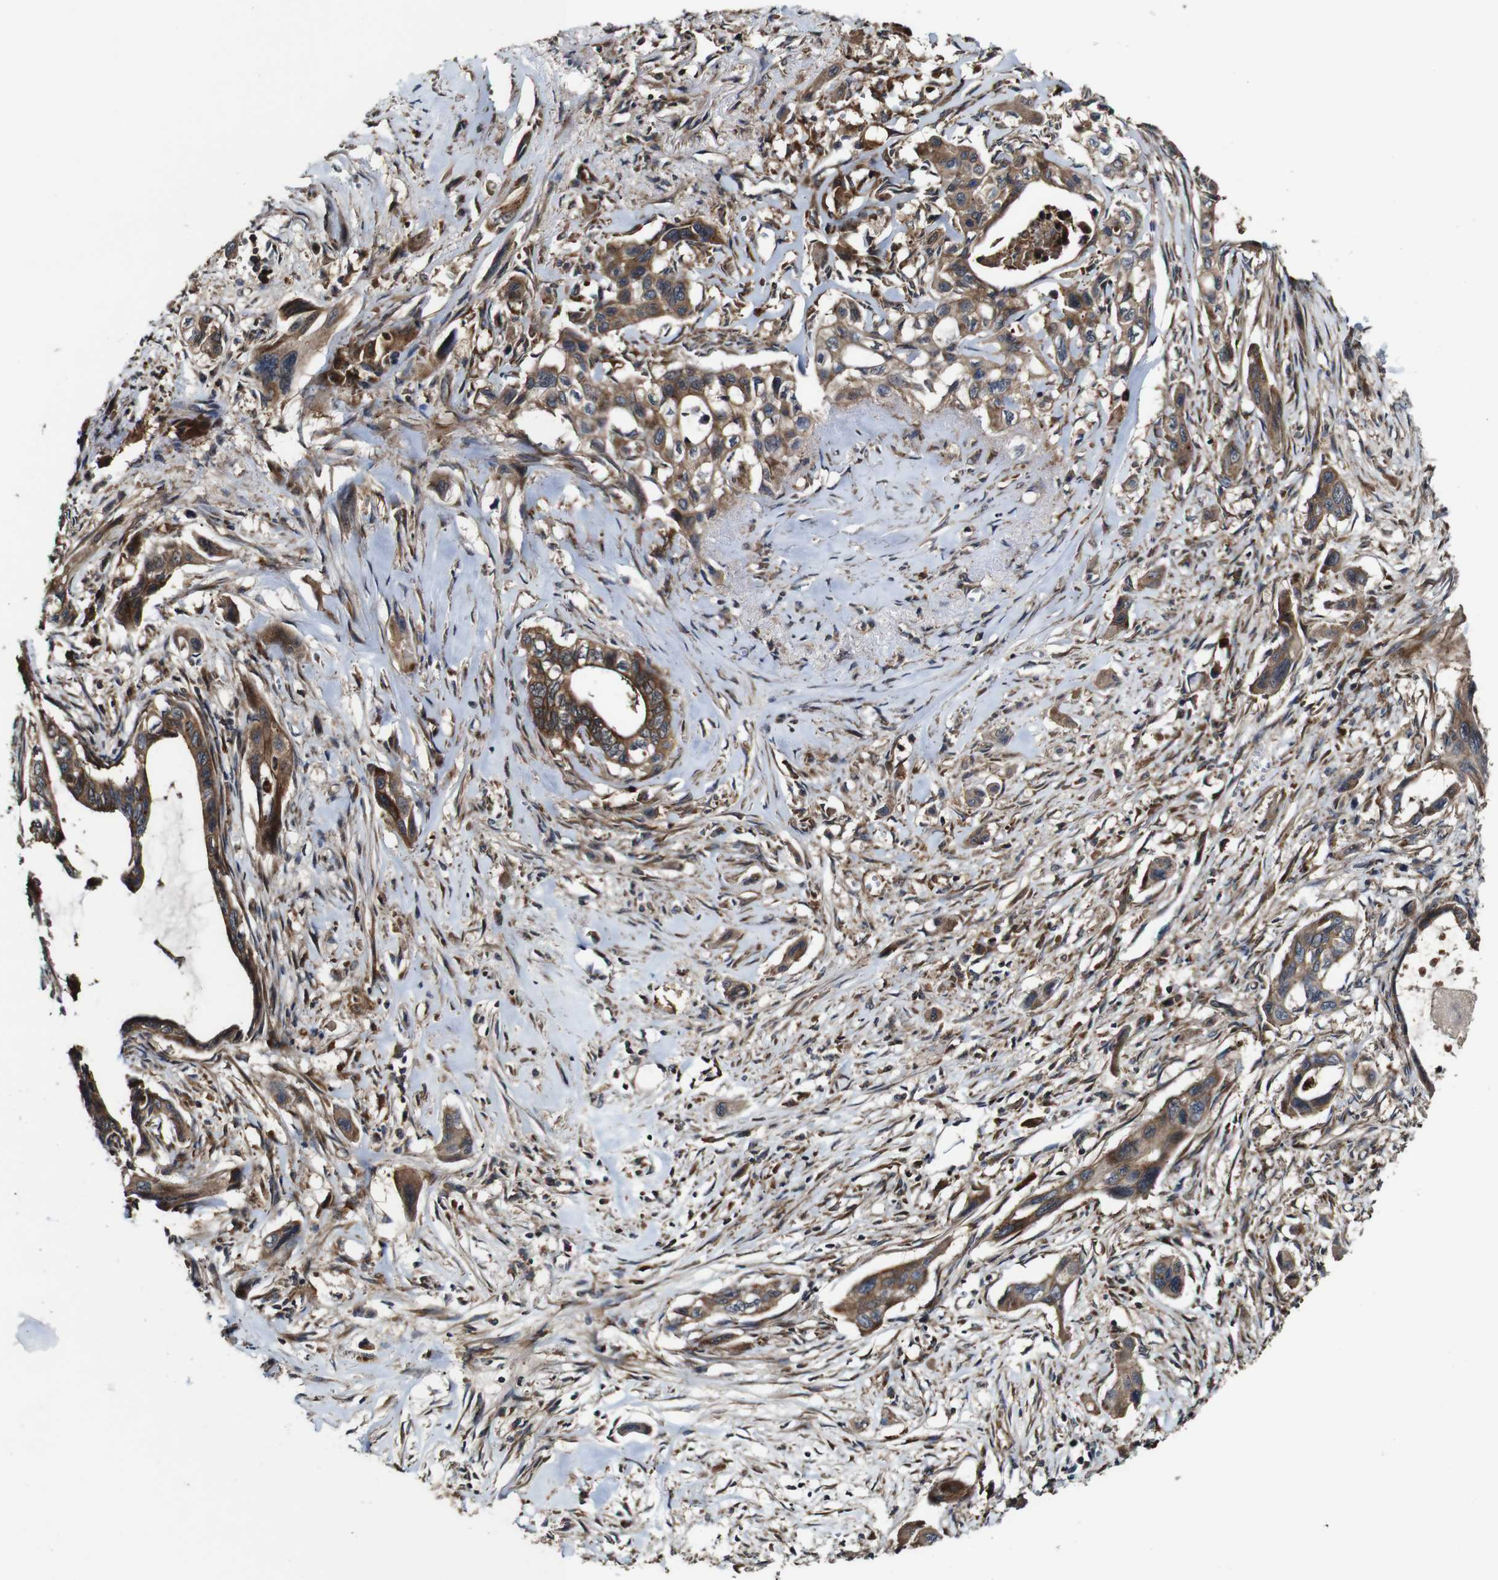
{"staining": {"intensity": "moderate", "quantity": ">75%", "location": "cytoplasmic/membranous"}, "tissue": "pancreatic cancer", "cell_type": "Tumor cells", "image_type": "cancer", "snomed": [{"axis": "morphology", "description": "Adenocarcinoma, NOS"}, {"axis": "topography", "description": "Pancreas"}], "caption": "High-magnification brightfield microscopy of pancreatic cancer stained with DAB (brown) and counterstained with hematoxylin (blue). tumor cells exhibit moderate cytoplasmic/membranous expression is present in about>75% of cells.", "gene": "TNIK", "patient": {"sex": "male", "age": 73}}